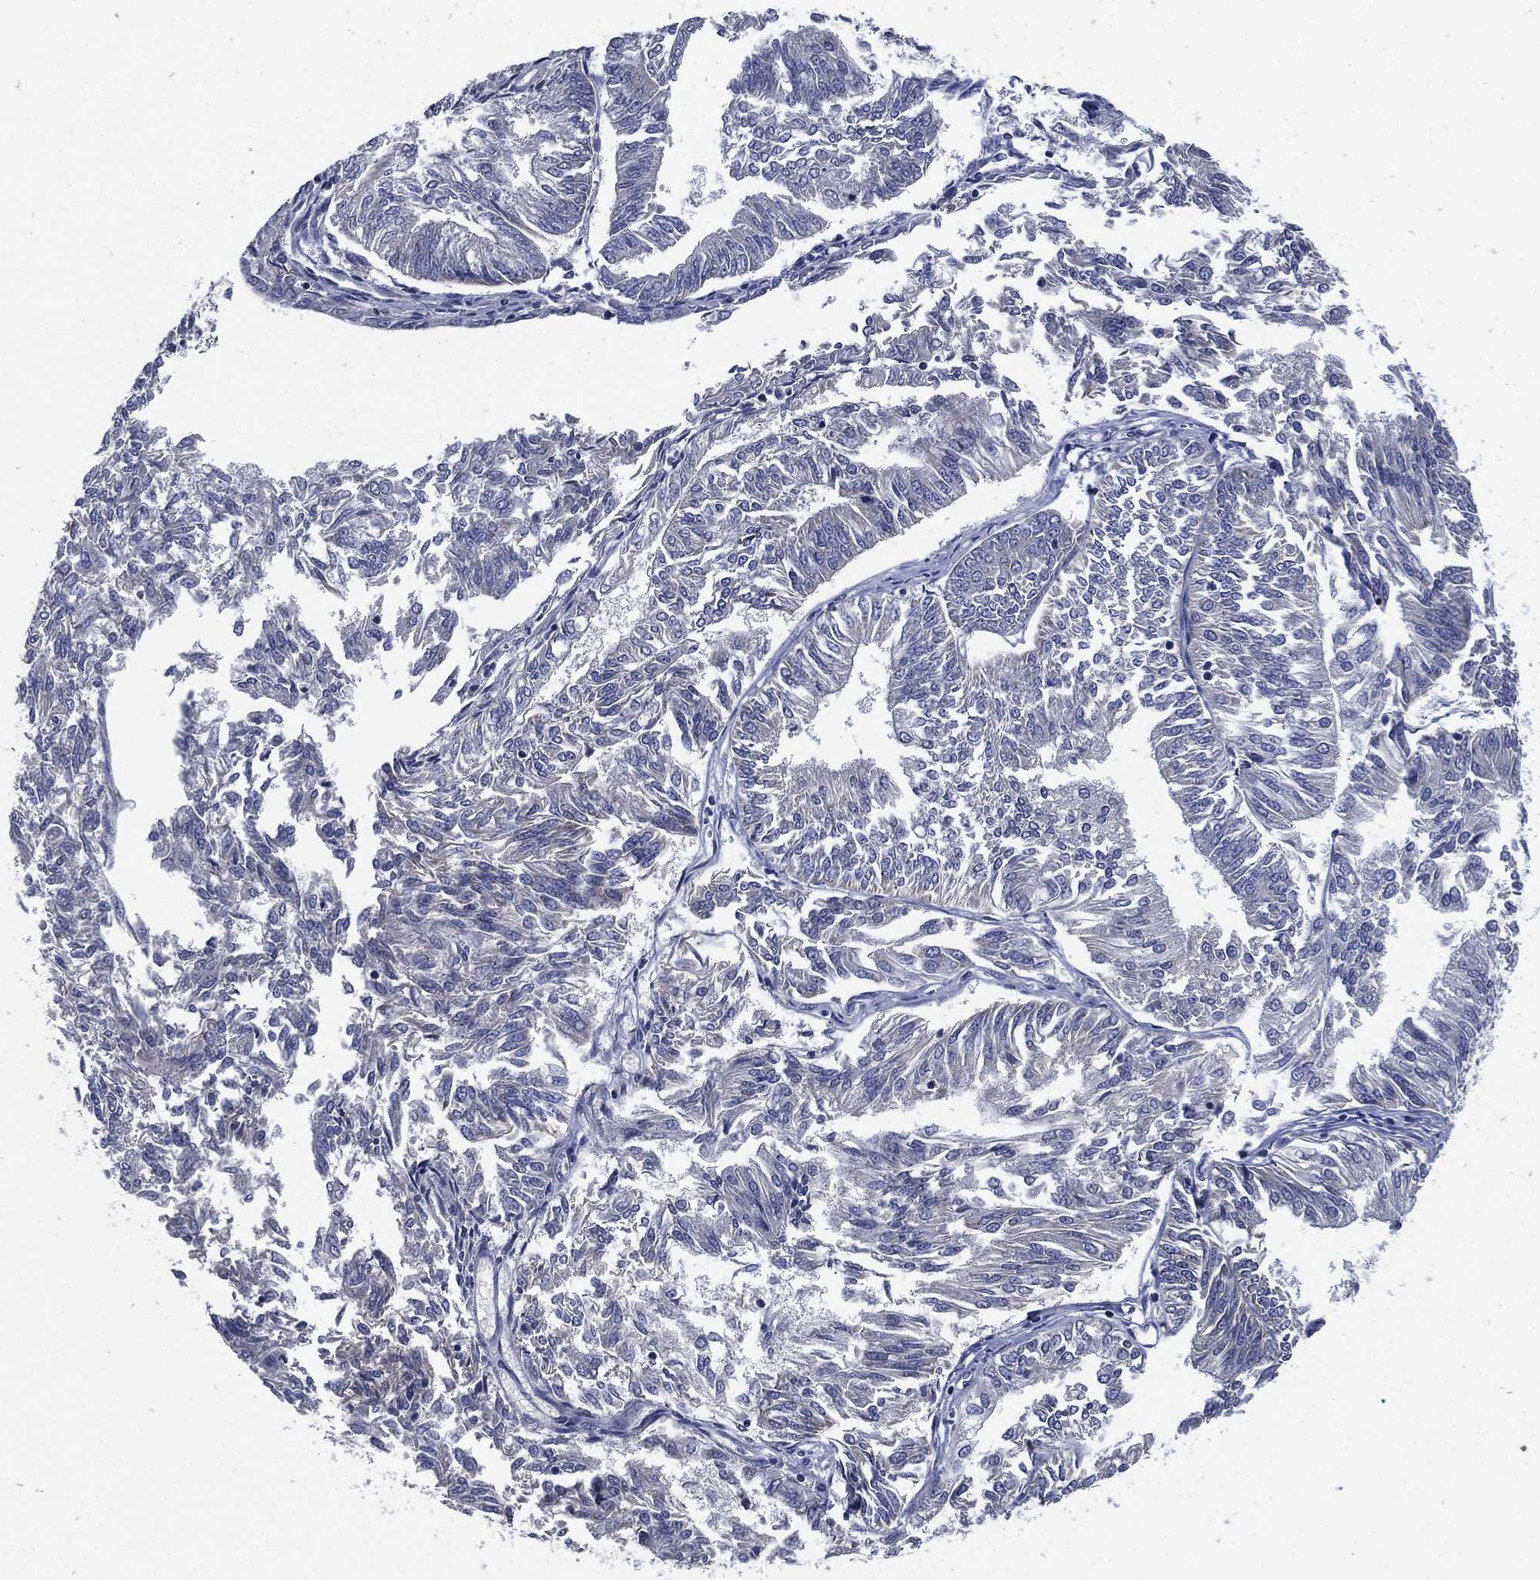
{"staining": {"intensity": "negative", "quantity": "none", "location": "none"}, "tissue": "endometrial cancer", "cell_type": "Tumor cells", "image_type": "cancer", "snomed": [{"axis": "morphology", "description": "Adenocarcinoma, NOS"}, {"axis": "topography", "description": "Endometrium"}], "caption": "A high-resolution histopathology image shows immunohistochemistry (IHC) staining of endometrial adenocarcinoma, which shows no significant staining in tumor cells. (Stains: DAB IHC with hematoxylin counter stain, Microscopy: brightfield microscopy at high magnification).", "gene": "SIGLEC9", "patient": {"sex": "female", "age": 58}}